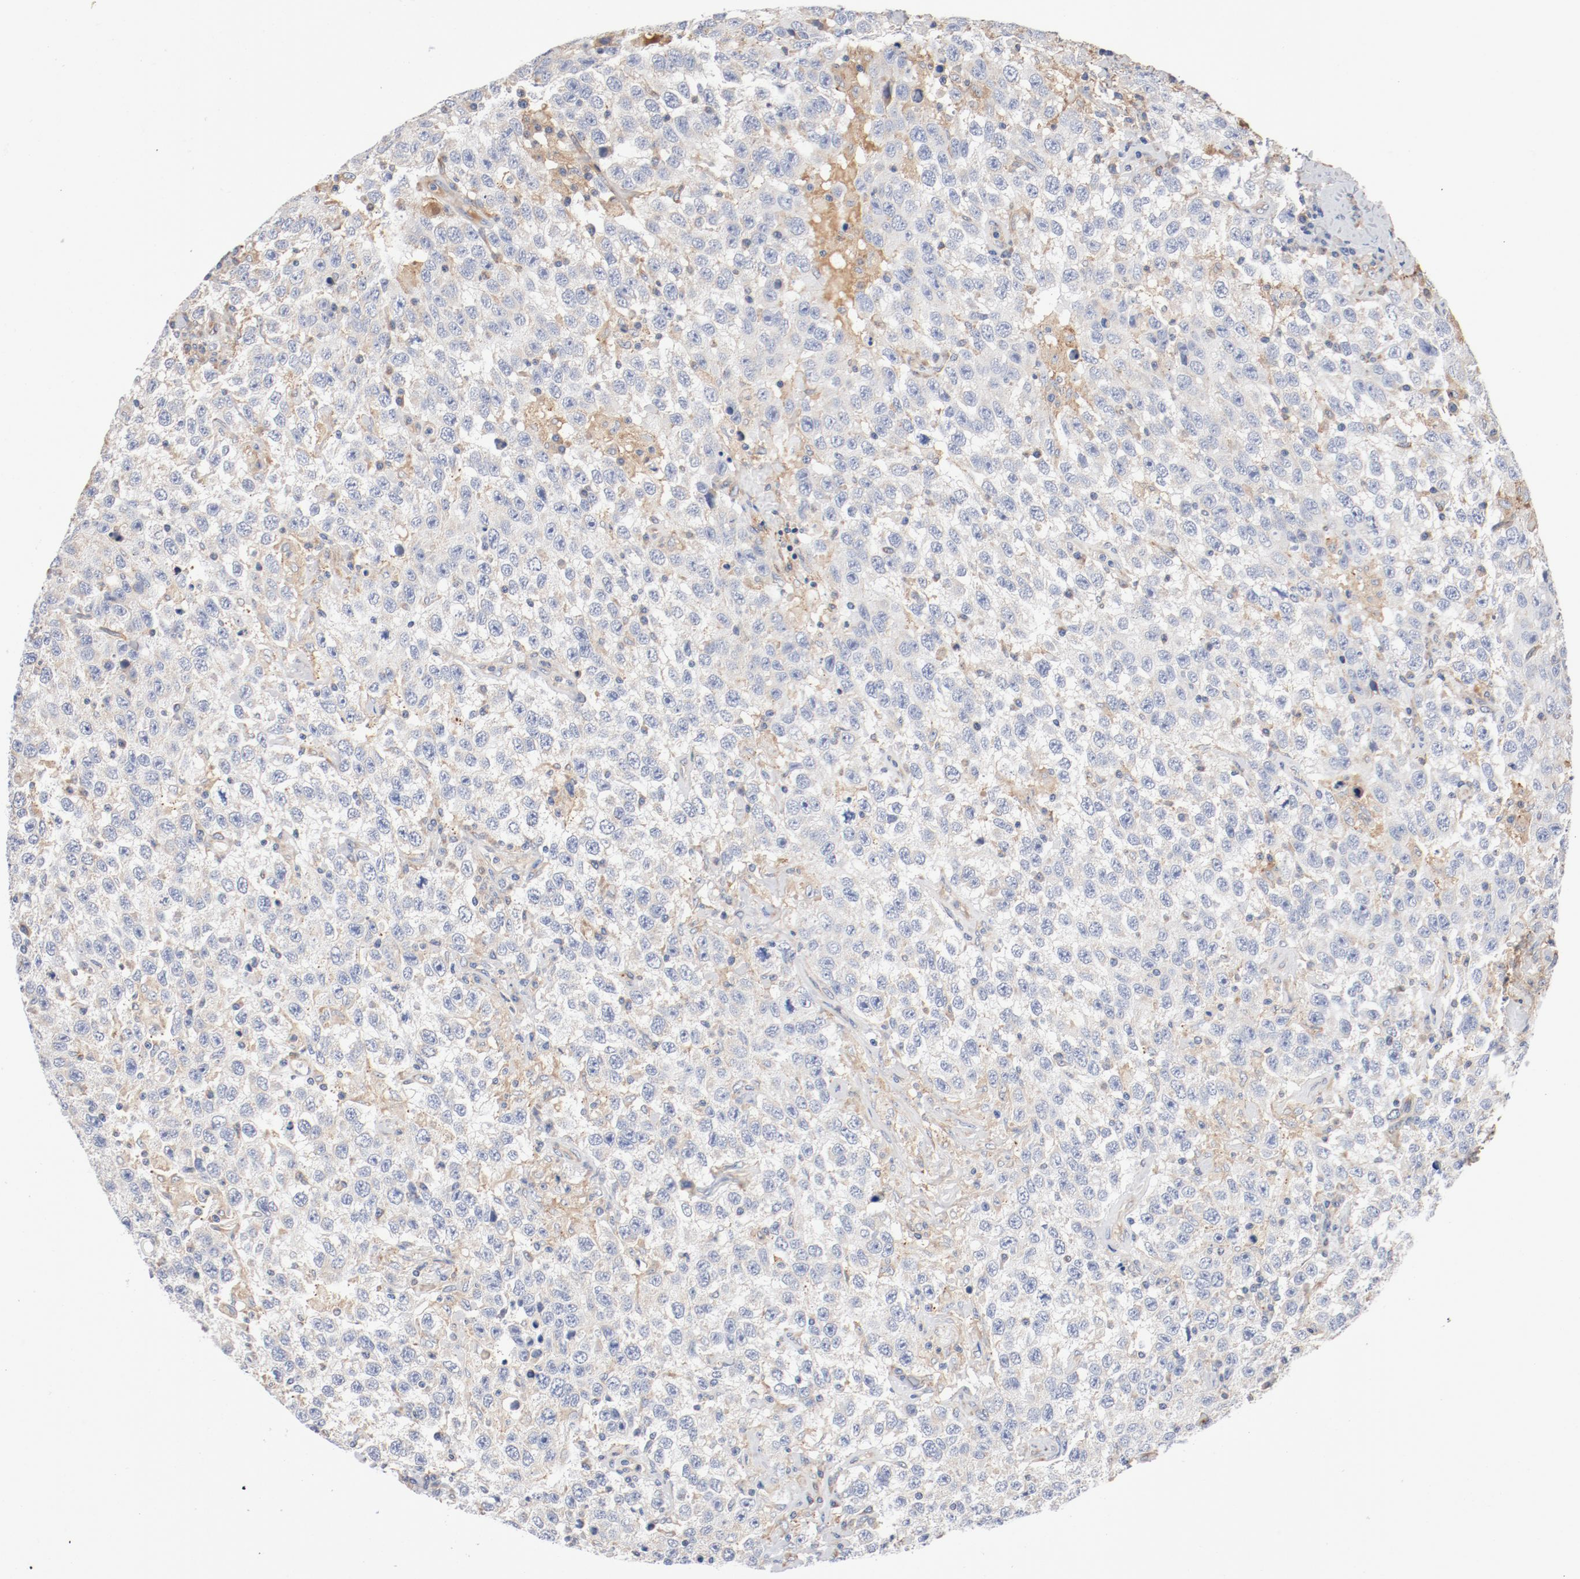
{"staining": {"intensity": "negative", "quantity": "none", "location": "none"}, "tissue": "testis cancer", "cell_type": "Tumor cells", "image_type": "cancer", "snomed": [{"axis": "morphology", "description": "Seminoma, NOS"}, {"axis": "topography", "description": "Testis"}], "caption": "An immunohistochemistry (IHC) image of testis cancer (seminoma) is shown. There is no staining in tumor cells of testis cancer (seminoma). Nuclei are stained in blue.", "gene": "ILK", "patient": {"sex": "male", "age": 41}}